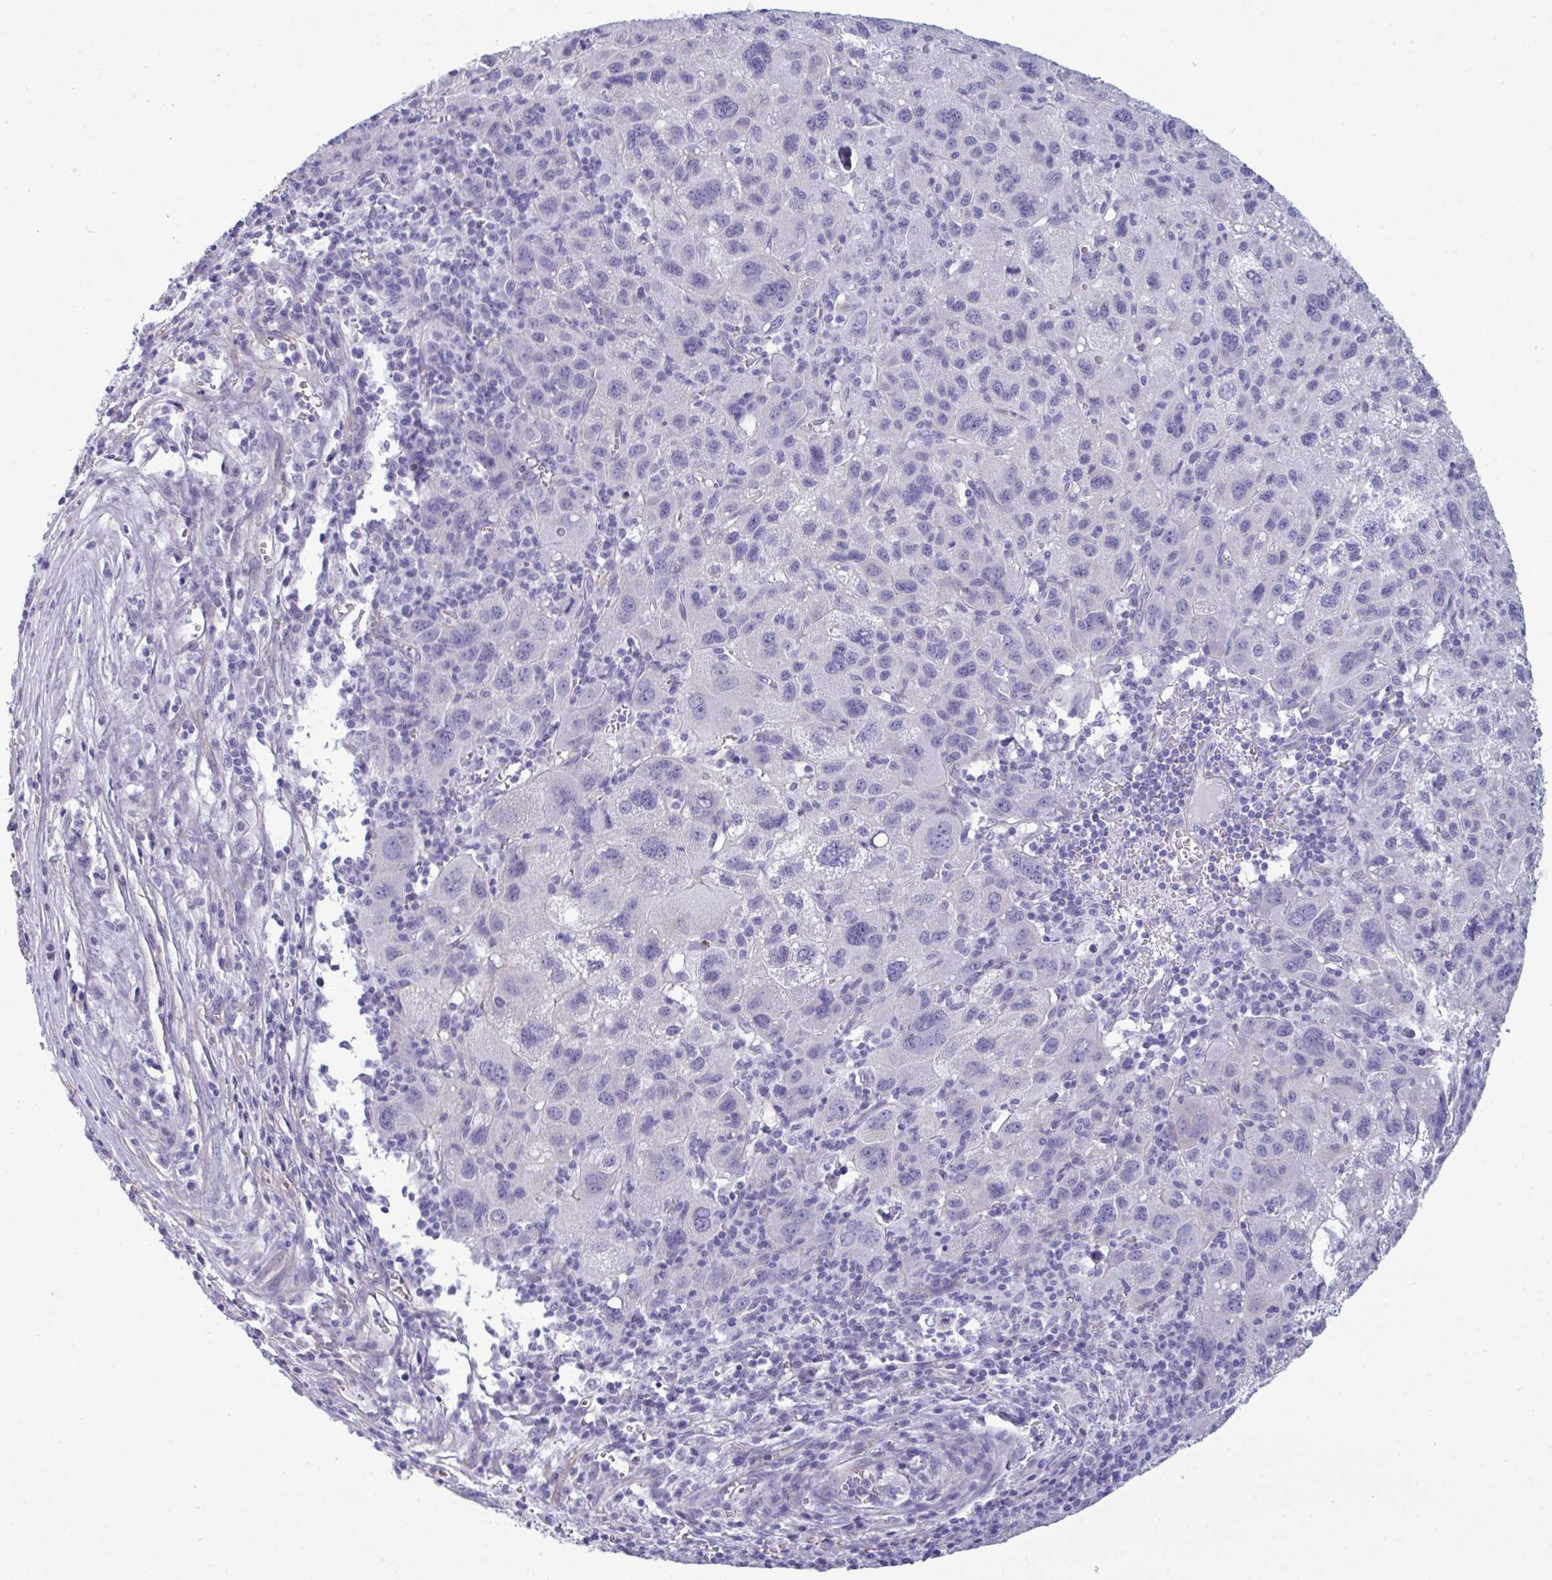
{"staining": {"intensity": "negative", "quantity": "none", "location": "none"}, "tissue": "liver cancer", "cell_type": "Tumor cells", "image_type": "cancer", "snomed": [{"axis": "morphology", "description": "Carcinoma, Hepatocellular, NOS"}, {"axis": "topography", "description": "Liver"}], "caption": "This is a histopathology image of IHC staining of liver cancer, which shows no staining in tumor cells.", "gene": "MYH10", "patient": {"sex": "female", "age": 77}}